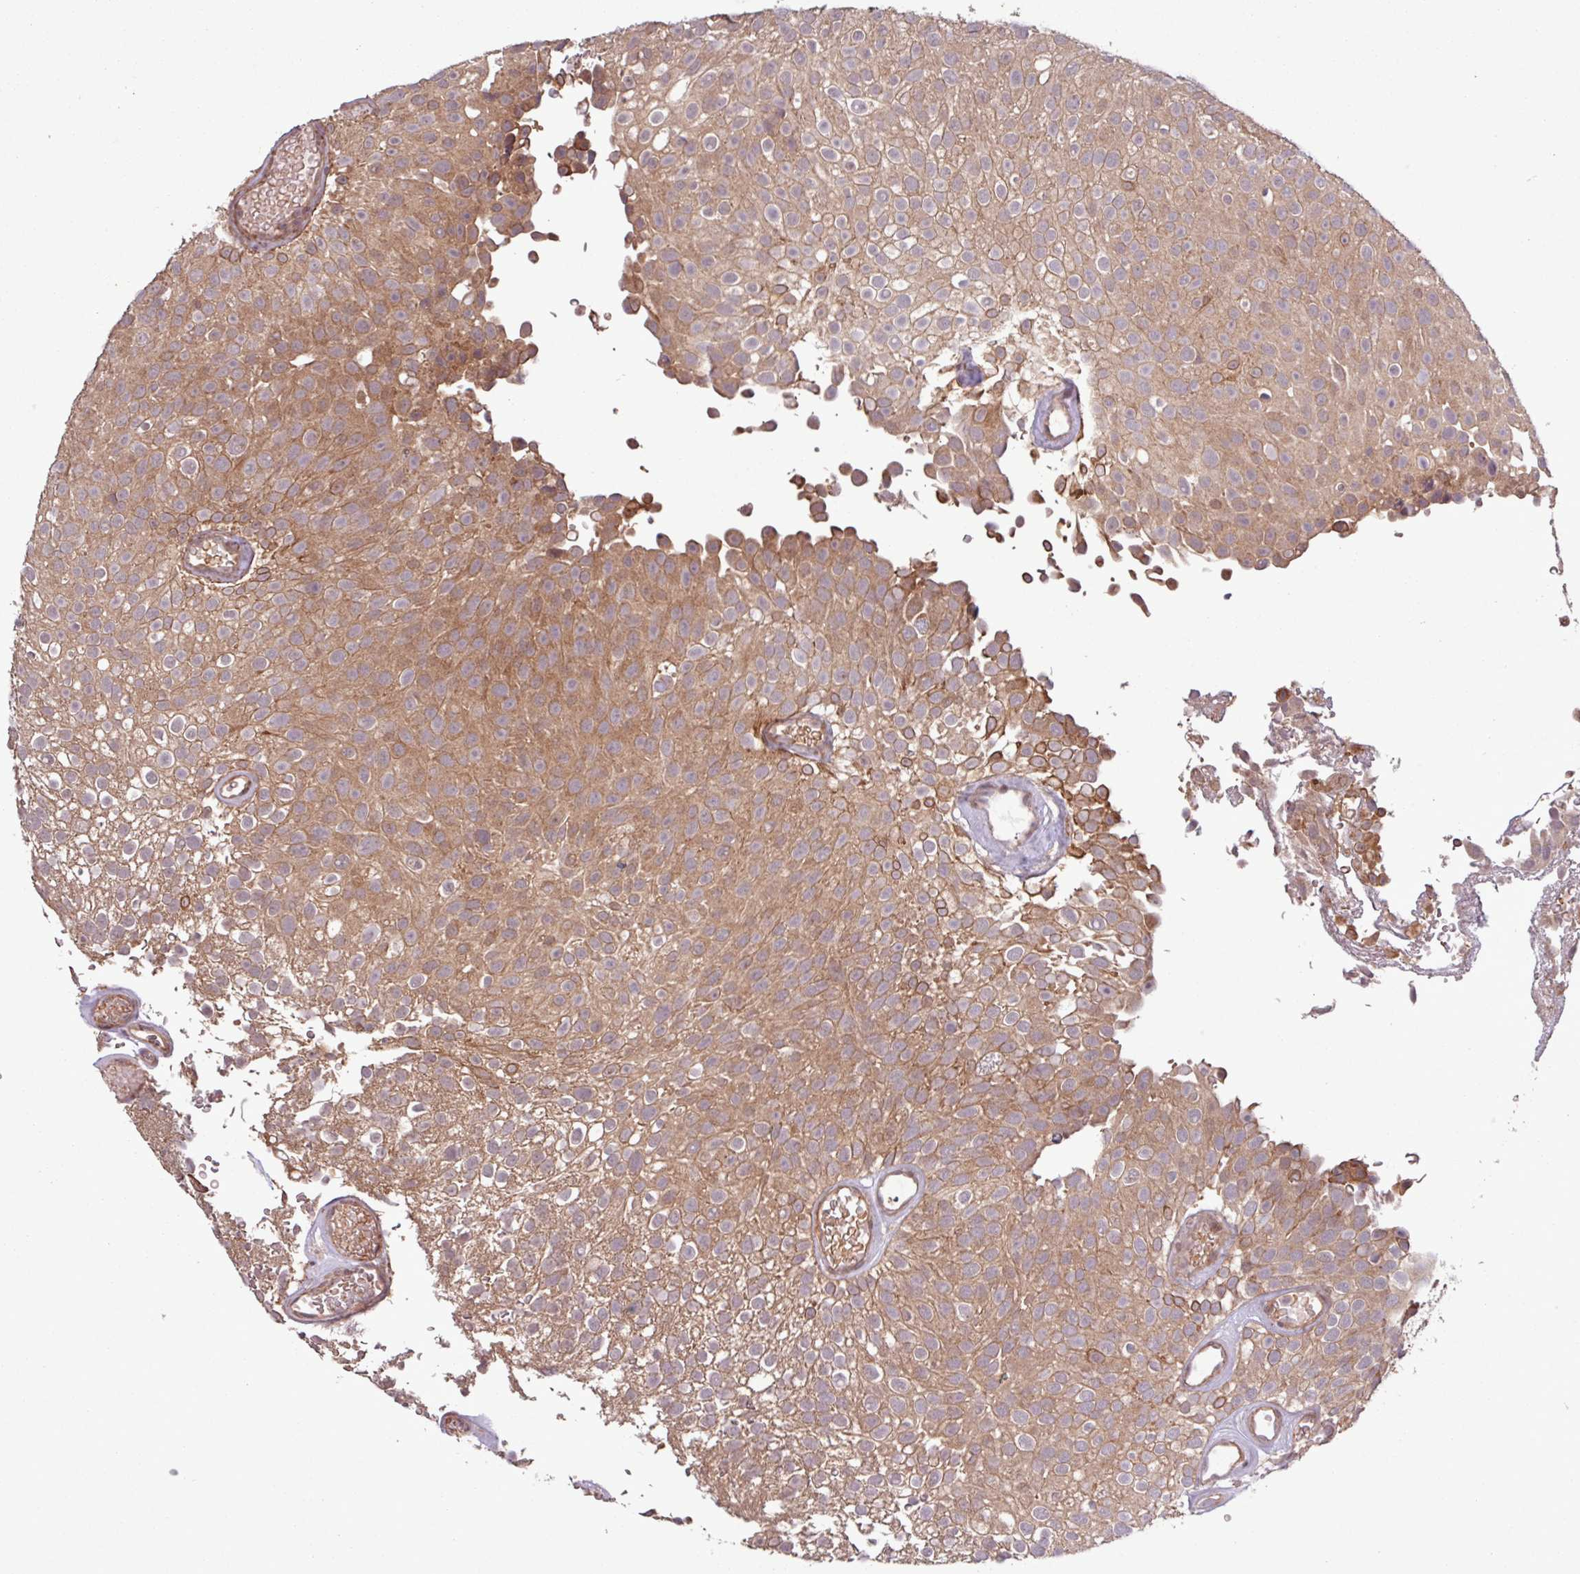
{"staining": {"intensity": "moderate", "quantity": ">75%", "location": "cytoplasmic/membranous"}, "tissue": "urothelial cancer", "cell_type": "Tumor cells", "image_type": "cancer", "snomed": [{"axis": "morphology", "description": "Urothelial carcinoma, Low grade"}, {"axis": "topography", "description": "Urinary bladder"}], "caption": "Brown immunohistochemical staining in human urothelial cancer exhibits moderate cytoplasmic/membranous staining in about >75% of tumor cells. (IHC, brightfield microscopy, high magnification).", "gene": "TRABD2A", "patient": {"sex": "male", "age": 78}}